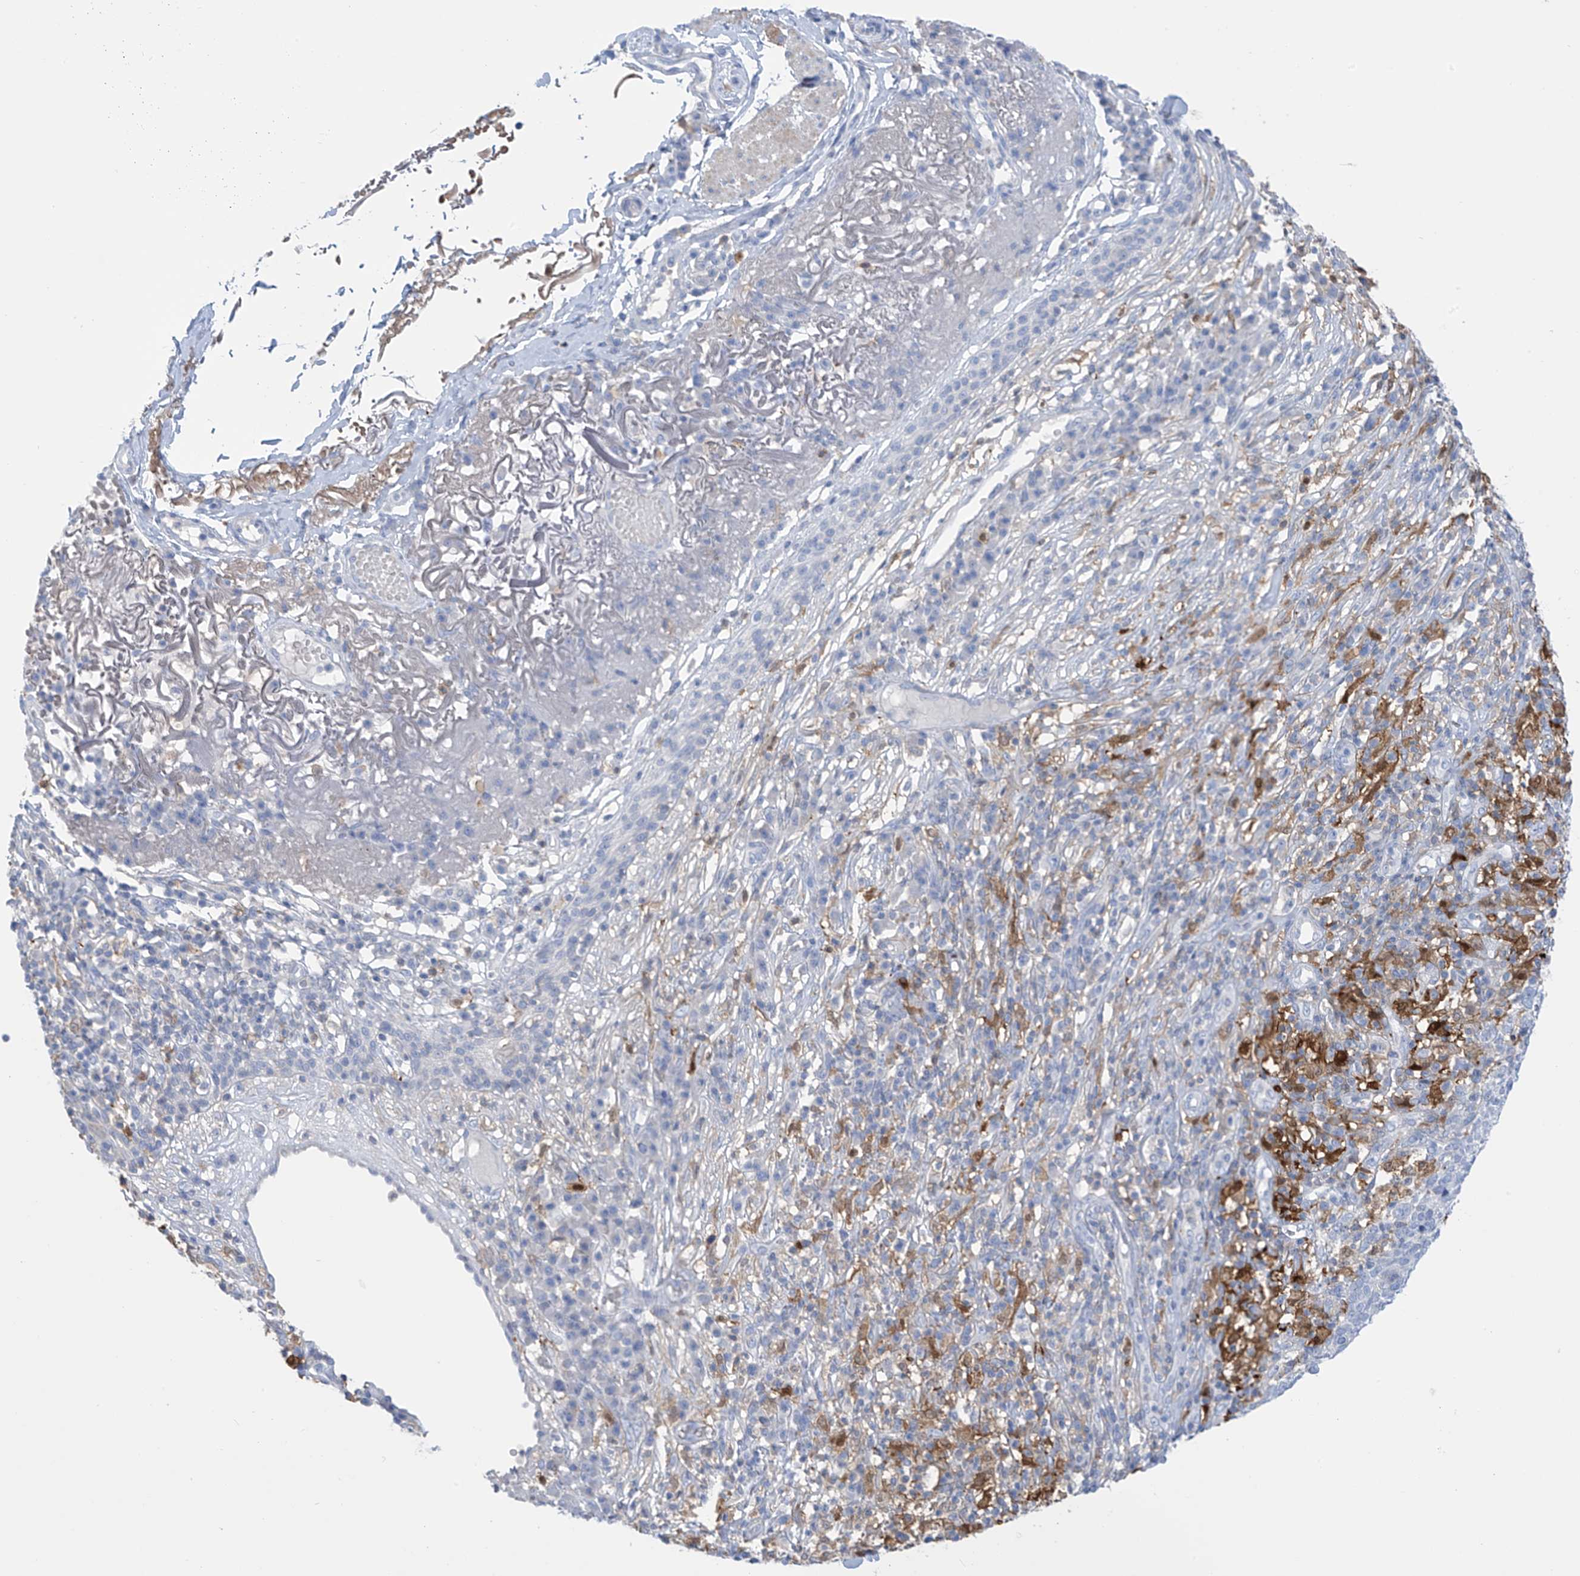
{"staining": {"intensity": "negative", "quantity": "none", "location": "none"}, "tissue": "skin cancer", "cell_type": "Tumor cells", "image_type": "cancer", "snomed": [{"axis": "morphology", "description": "Squamous cell carcinoma, NOS"}, {"axis": "topography", "description": "Skin"}], "caption": "Tumor cells are negative for brown protein staining in skin squamous cell carcinoma. (IHC, brightfield microscopy, high magnification).", "gene": "TRMT2B", "patient": {"sex": "female", "age": 90}}